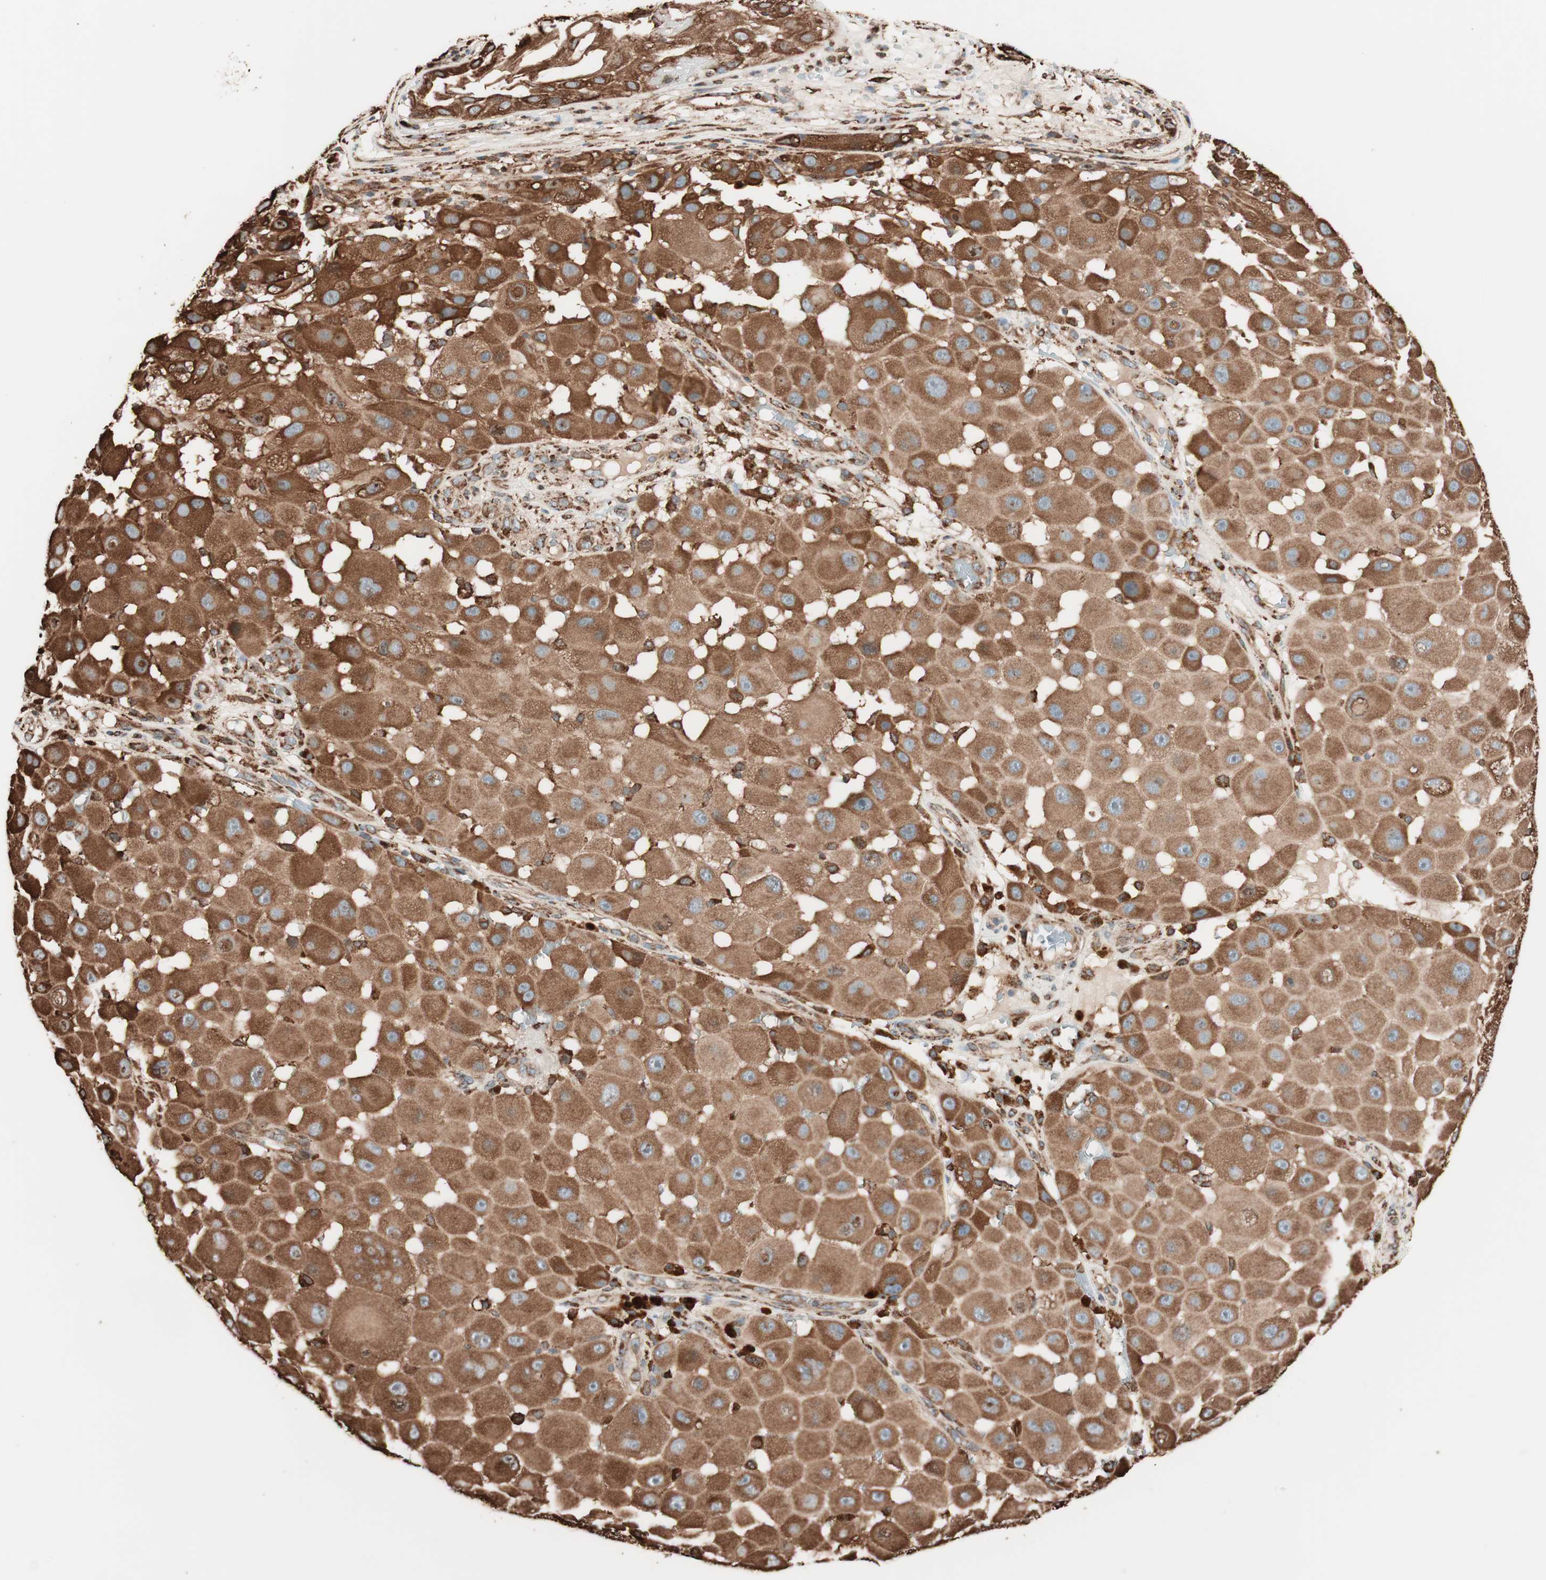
{"staining": {"intensity": "strong", "quantity": ">75%", "location": "cytoplasmic/membranous"}, "tissue": "melanoma", "cell_type": "Tumor cells", "image_type": "cancer", "snomed": [{"axis": "morphology", "description": "Malignant melanoma, NOS"}, {"axis": "topography", "description": "Skin"}], "caption": "Tumor cells exhibit strong cytoplasmic/membranous expression in approximately >75% of cells in melanoma.", "gene": "VEGFA", "patient": {"sex": "female", "age": 81}}